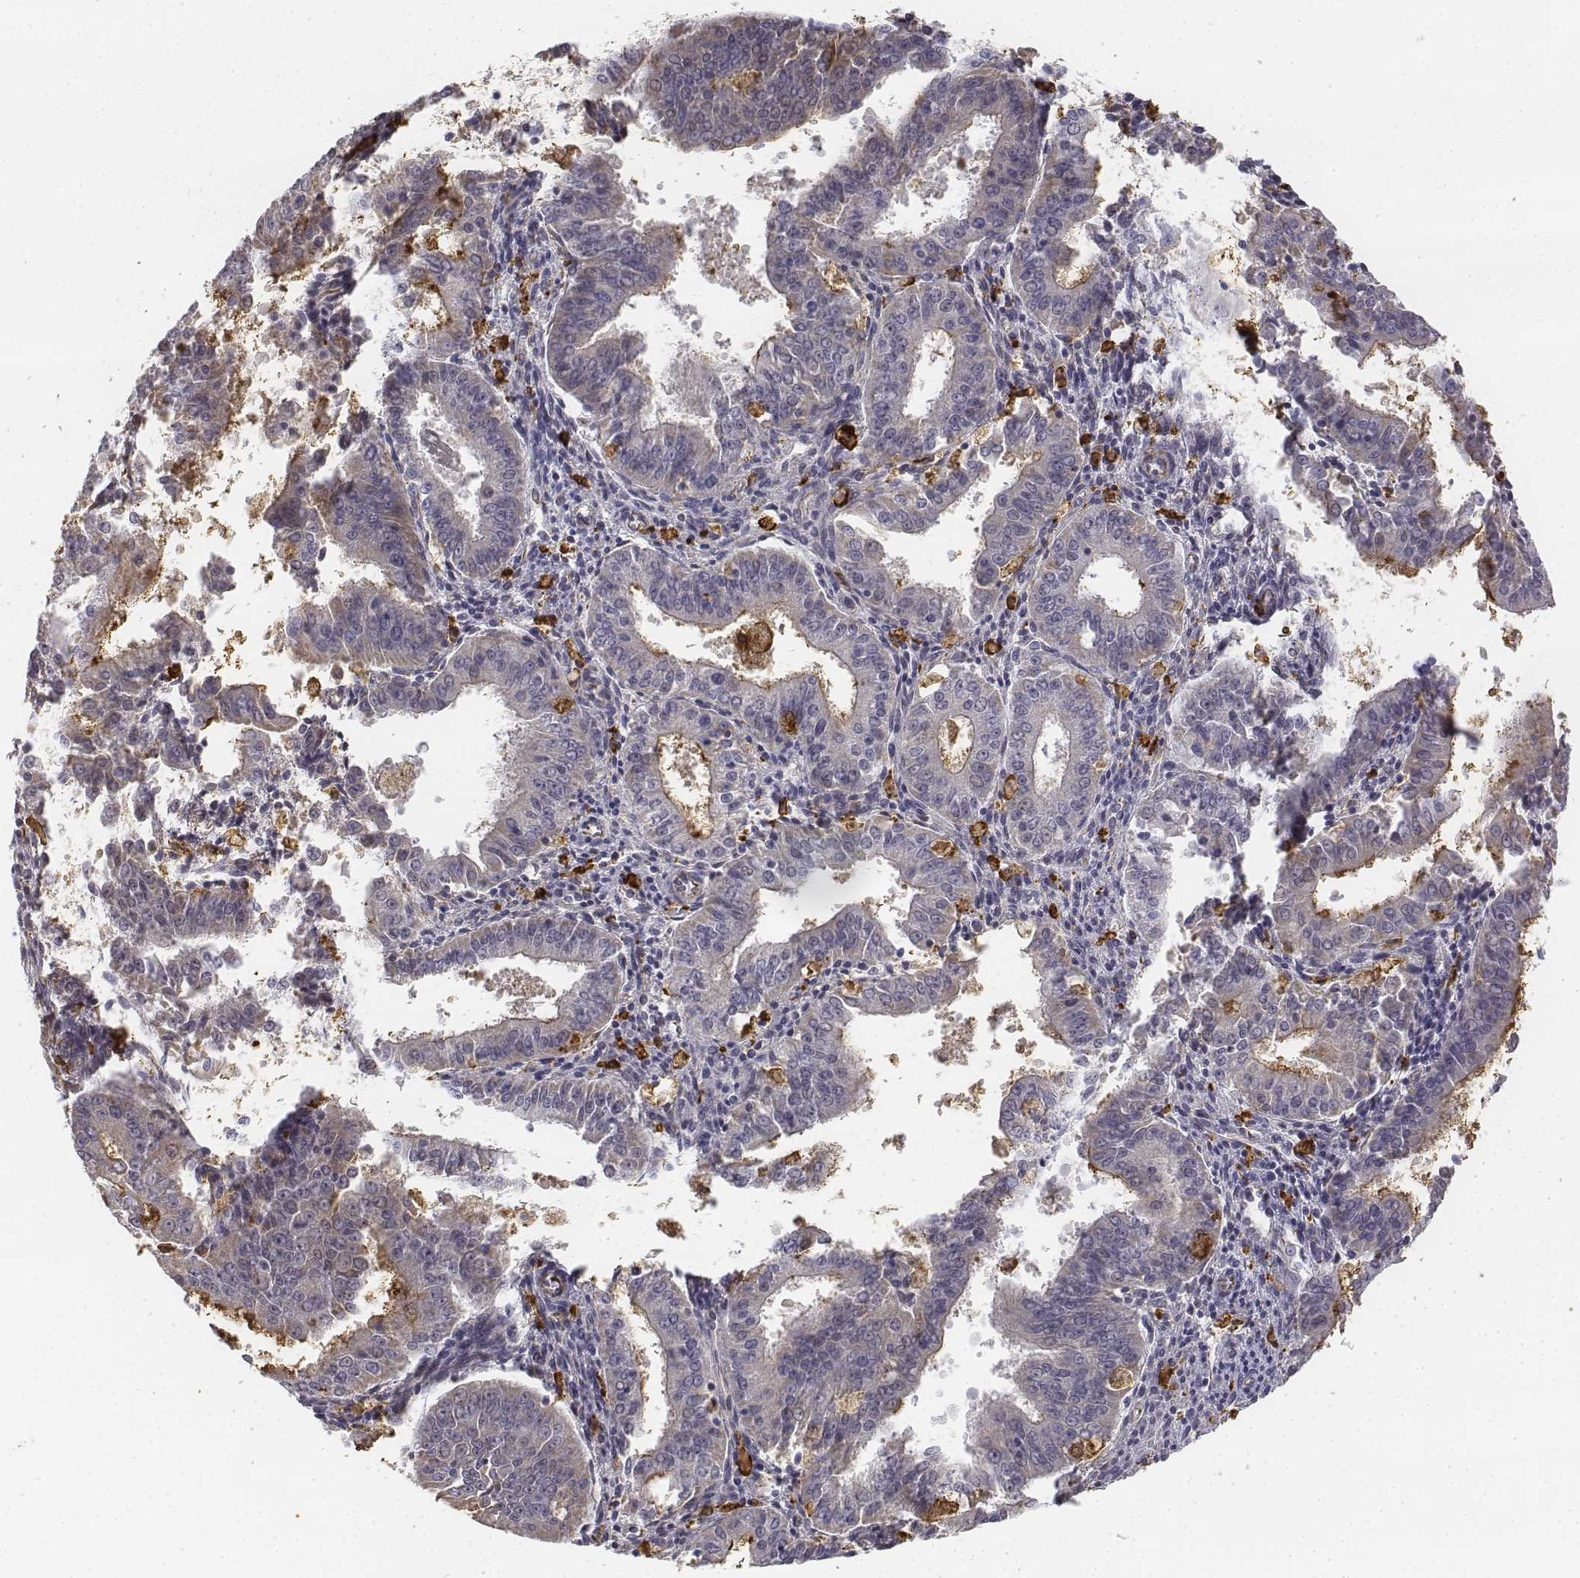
{"staining": {"intensity": "negative", "quantity": "none", "location": "none"}, "tissue": "ovarian cancer", "cell_type": "Tumor cells", "image_type": "cancer", "snomed": [{"axis": "morphology", "description": "Carcinoma, endometroid"}, {"axis": "topography", "description": "Ovary"}], "caption": "This is an immunohistochemistry photomicrograph of ovarian cancer. There is no staining in tumor cells.", "gene": "CD14", "patient": {"sex": "female", "age": 42}}